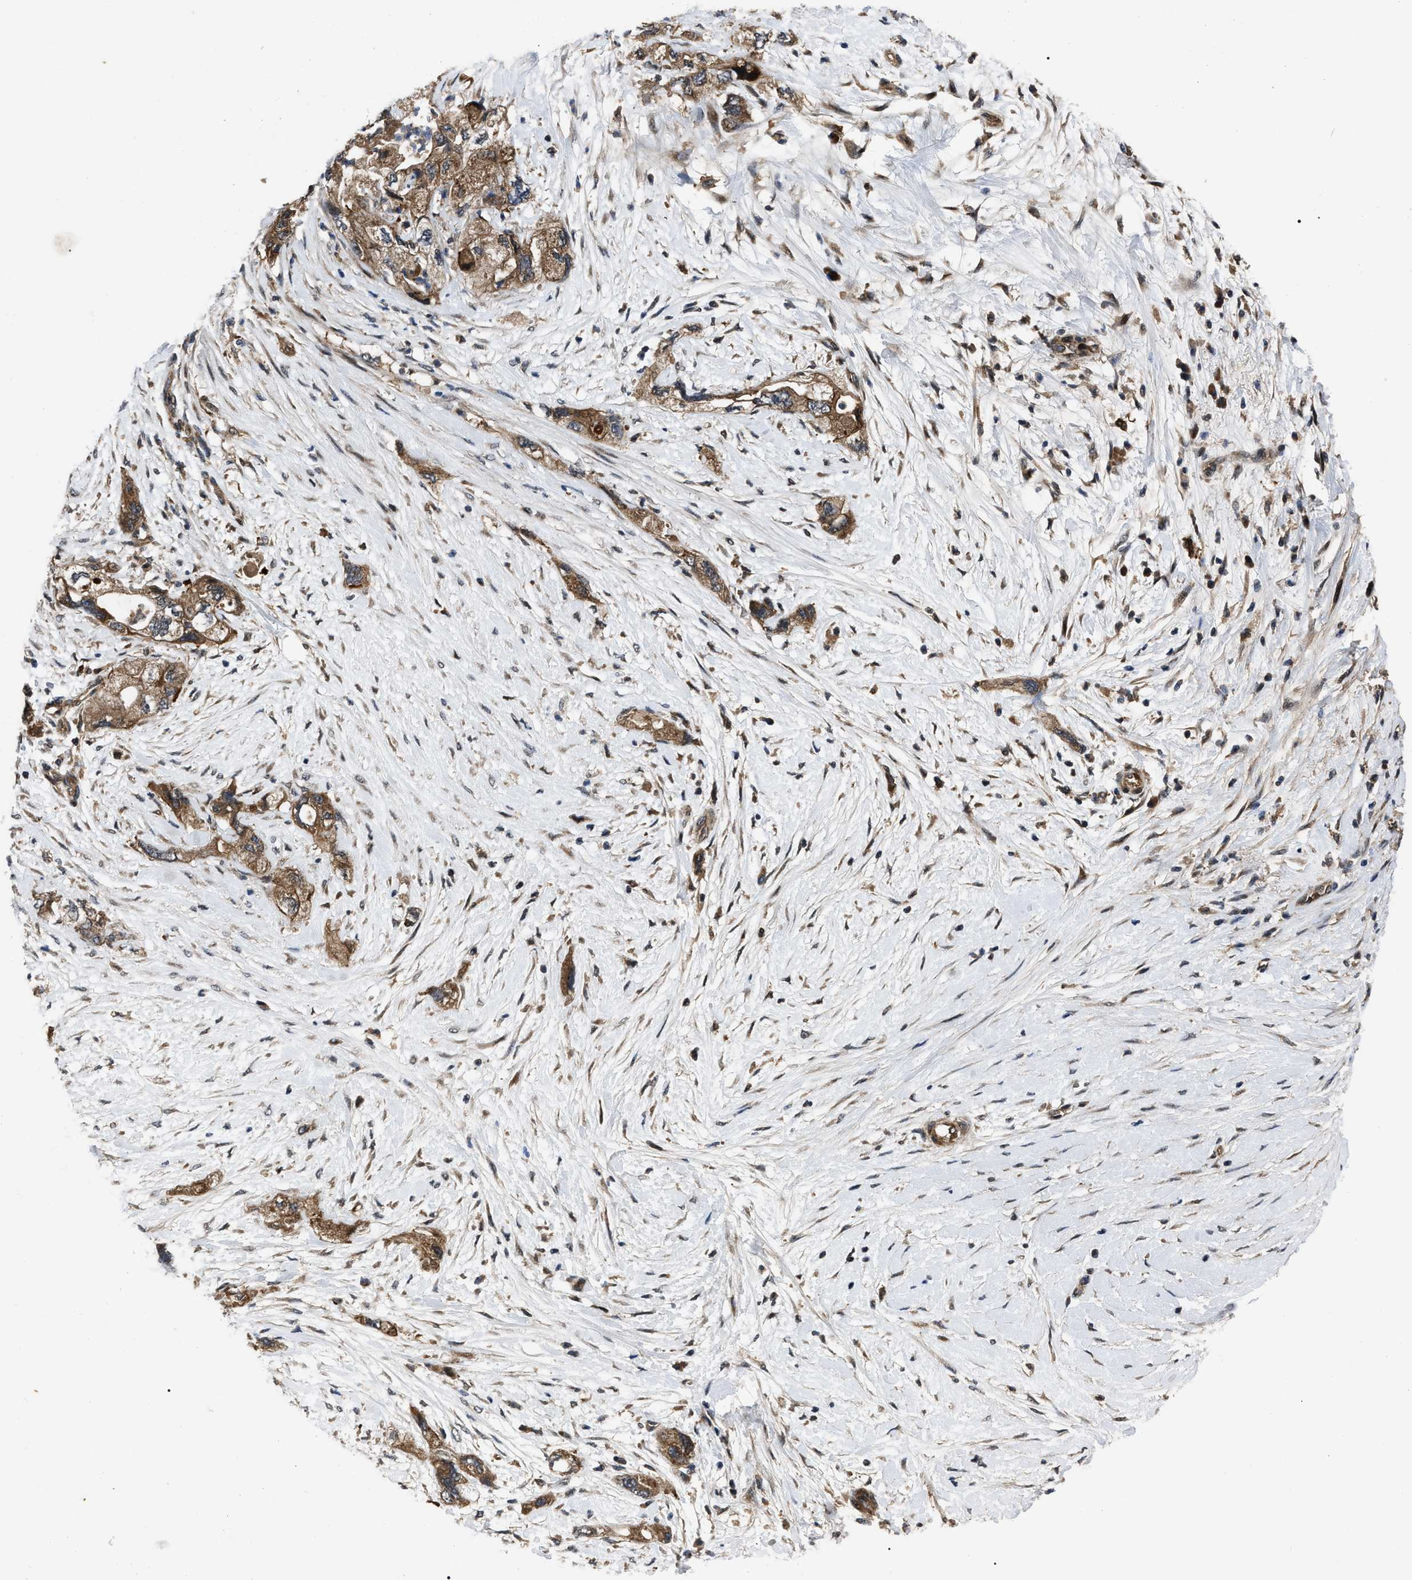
{"staining": {"intensity": "moderate", "quantity": ">75%", "location": "cytoplasmic/membranous"}, "tissue": "pancreatic cancer", "cell_type": "Tumor cells", "image_type": "cancer", "snomed": [{"axis": "morphology", "description": "Adenocarcinoma, NOS"}, {"axis": "topography", "description": "Pancreas"}], "caption": "The histopathology image displays staining of pancreatic cancer, revealing moderate cytoplasmic/membranous protein expression (brown color) within tumor cells.", "gene": "PPWD1", "patient": {"sex": "female", "age": 73}}